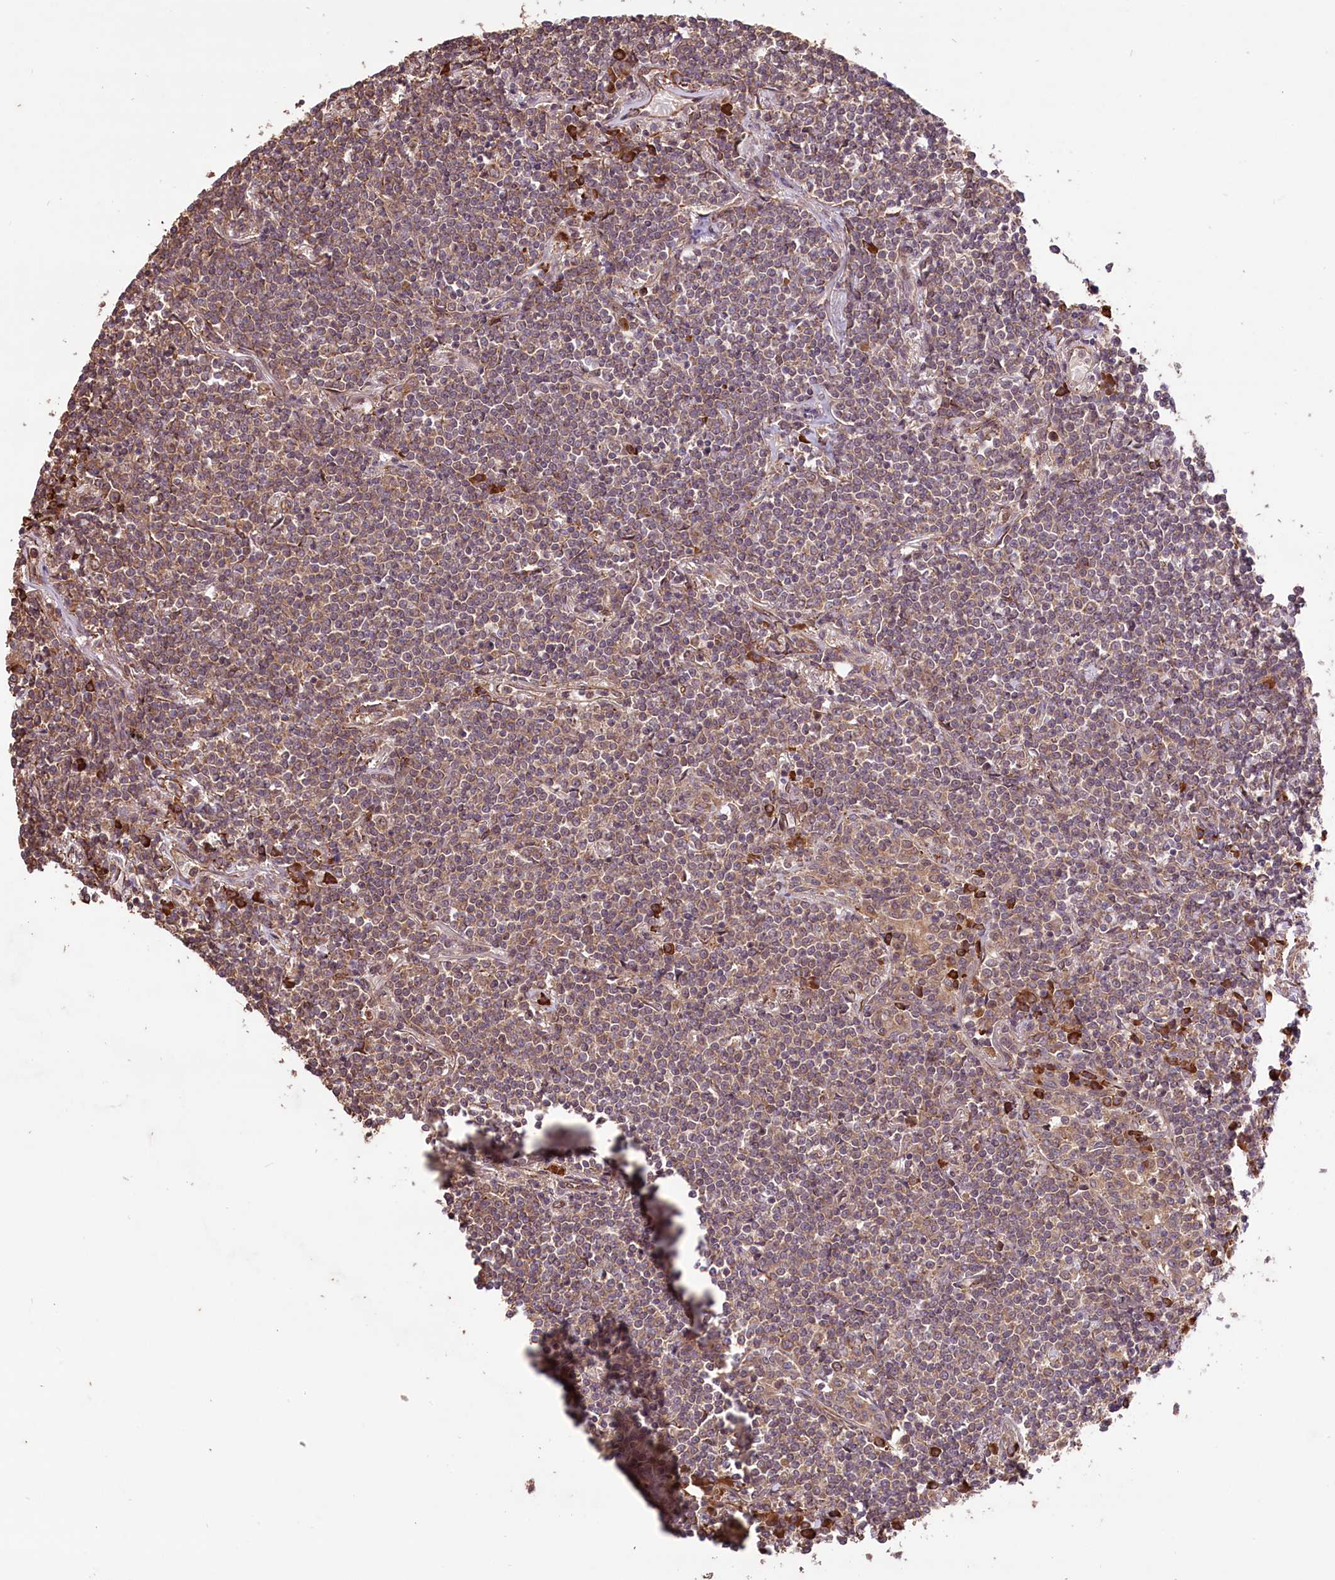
{"staining": {"intensity": "weak", "quantity": ">75%", "location": "cytoplasmic/membranous"}, "tissue": "lymphoma", "cell_type": "Tumor cells", "image_type": "cancer", "snomed": [{"axis": "morphology", "description": "Malignant lymphoma, non-Hodgkin's type, Low grade"}, {"axis": "topography", "description": "Lung"}], "caption": "DAB immunohistochemical staining of human lymphoma exhibits weak cytoplasmic/membranous protein positivity in approximately >75% of tumor cells.", "gene": "HDAC5", "patient": {"sex": "female", "age": 71}}